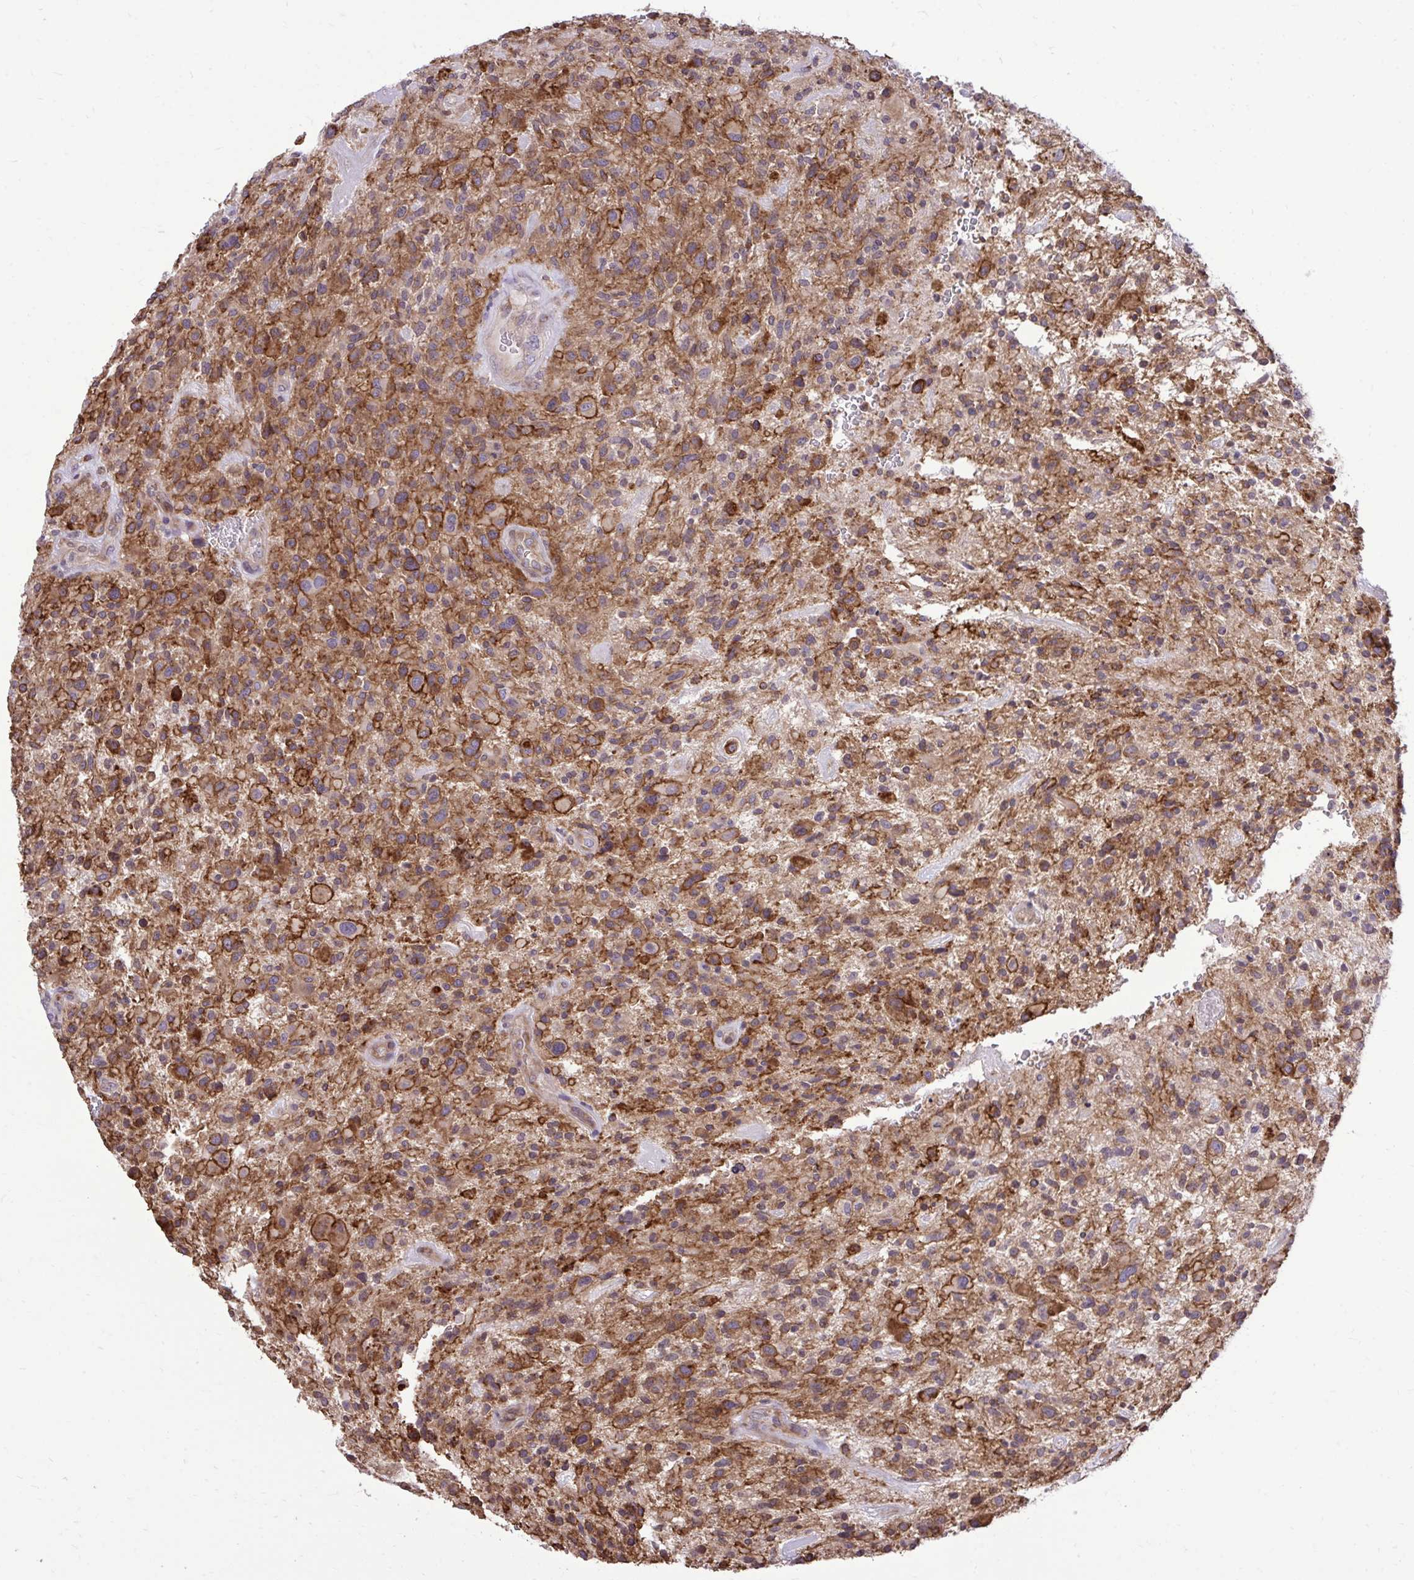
{"staining": {"intensity": "moderate", "quantity": "<25%", "location": "cytoplasmic/membranous"}, "tissue": "glioma", "cell_type": "Tumor cells", "image_type": "cancer", "snomed": [{"axis": "morphology", "description": "Glioma, malignant, High grade"}, {"axis": "topography", "description": "Brain"}], "caption": "A micrograph of human malignant glioma (high-grade) stained for a protein shows moderate cytoplasmic/membranous brown staining in tumor cells. The staining was performed using DAB (3,3'-diaminobenzidine) to visualize the protein expression in brown, while the nuclei were stained in blue with hematoxylin (Magnification: 20x).", "gene": "METTL9", "patient": {"sex": "male", "age": 47}}